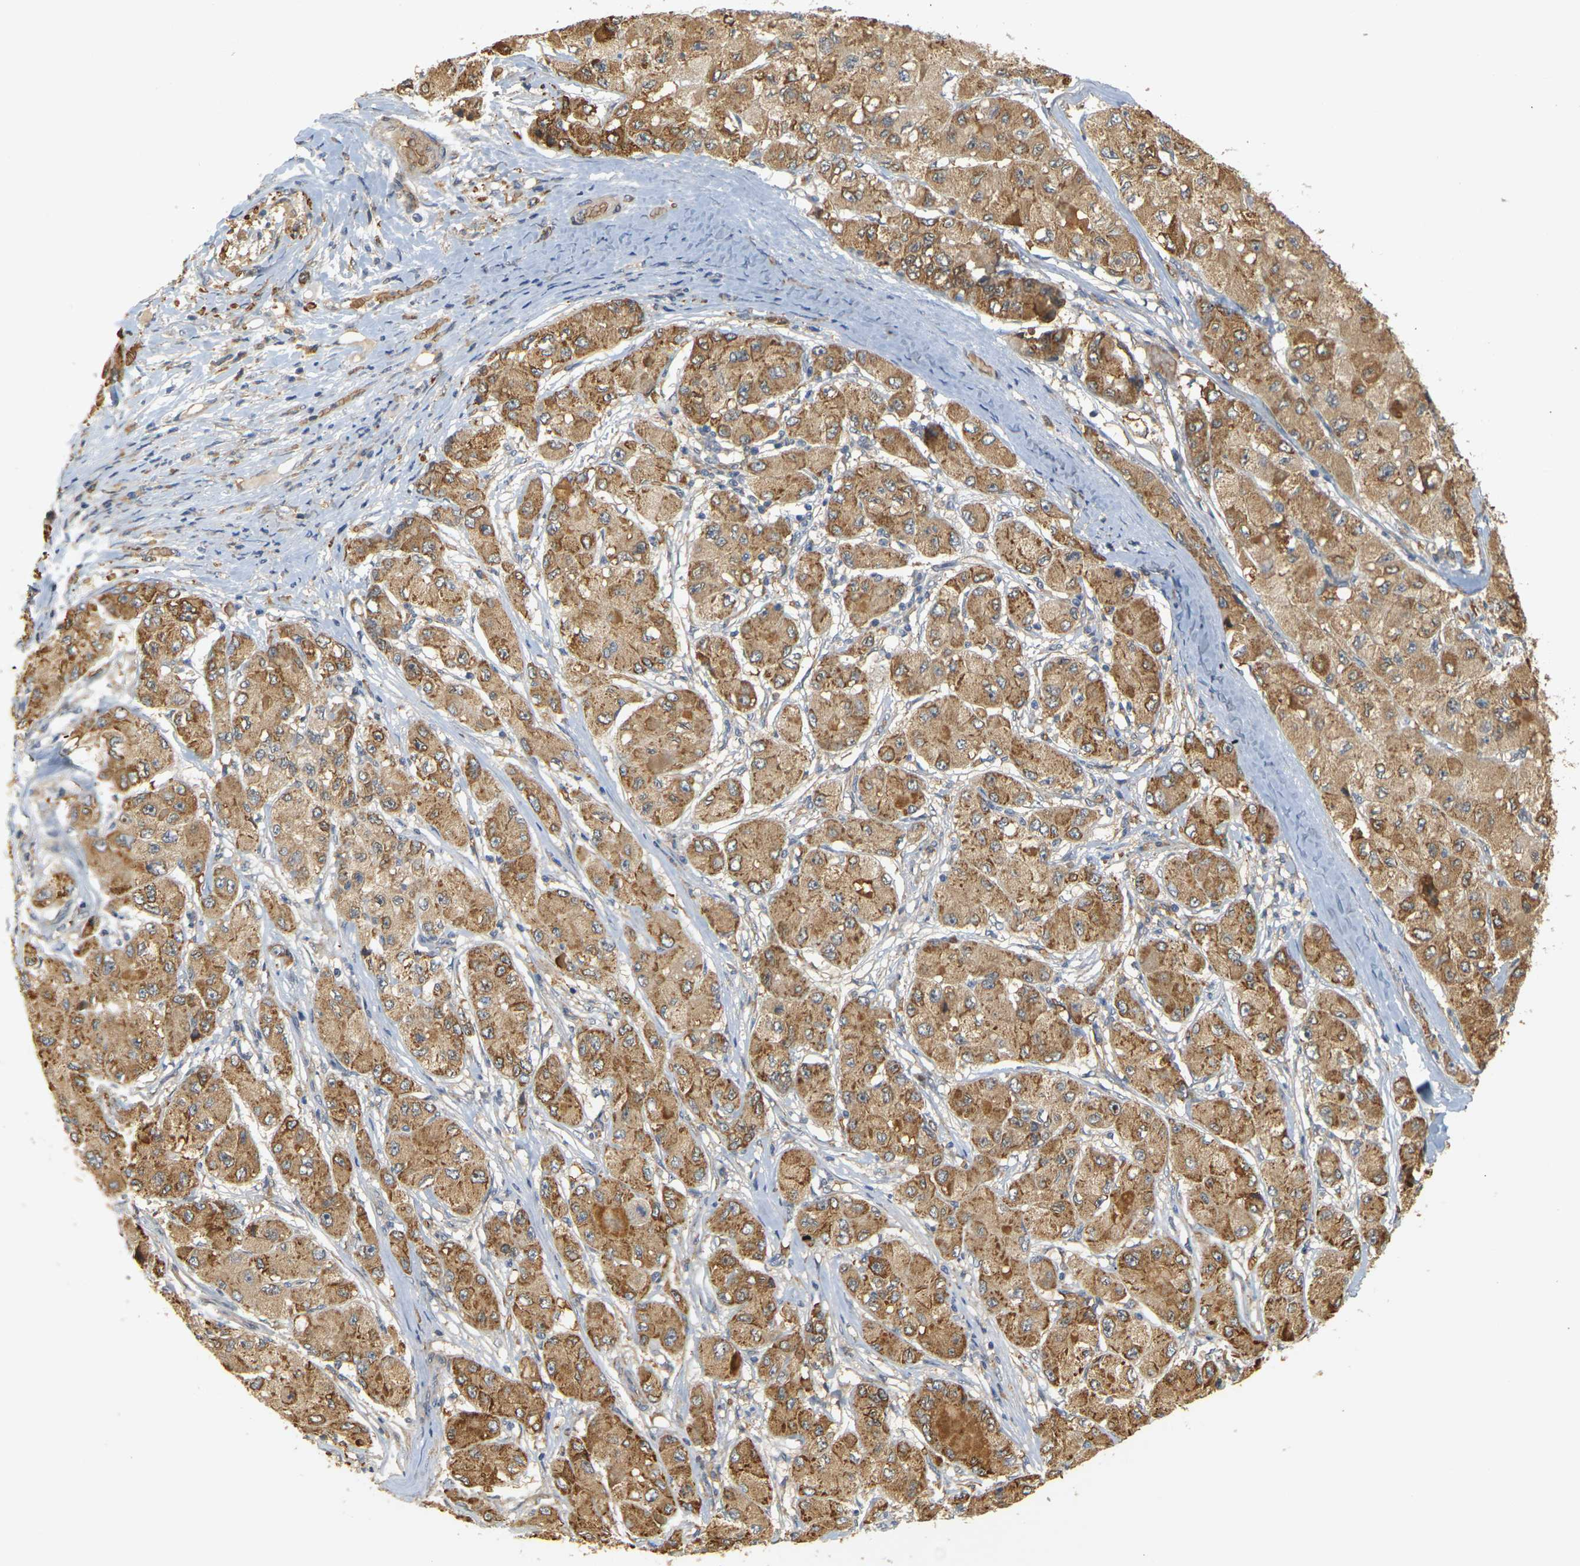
{"staining": {"intensity": "moderate", "quantity": ">75%", "location": "cytoplasmic/membranous"}, "tissue": "liver cancer", "cell_type": "Tumor cells", "image_type": "cancer", "snomed": [{"axis": "morphology", "description": "Carcinoma, Hepatocellular, NOS"}, {"axis": "topography", "description": "Liver"}], "caption": "Protein expression by IHC exhibits moderate cytoplasmic/membranous staining in about >75% of tumor cells in liver cancer (hepatocellular carcinoma). (brown staining indicates protein expression, while blue staining denotes nuclei).", "gene": "MEGF9", "patient": {"sex": "male", "age": 80}}